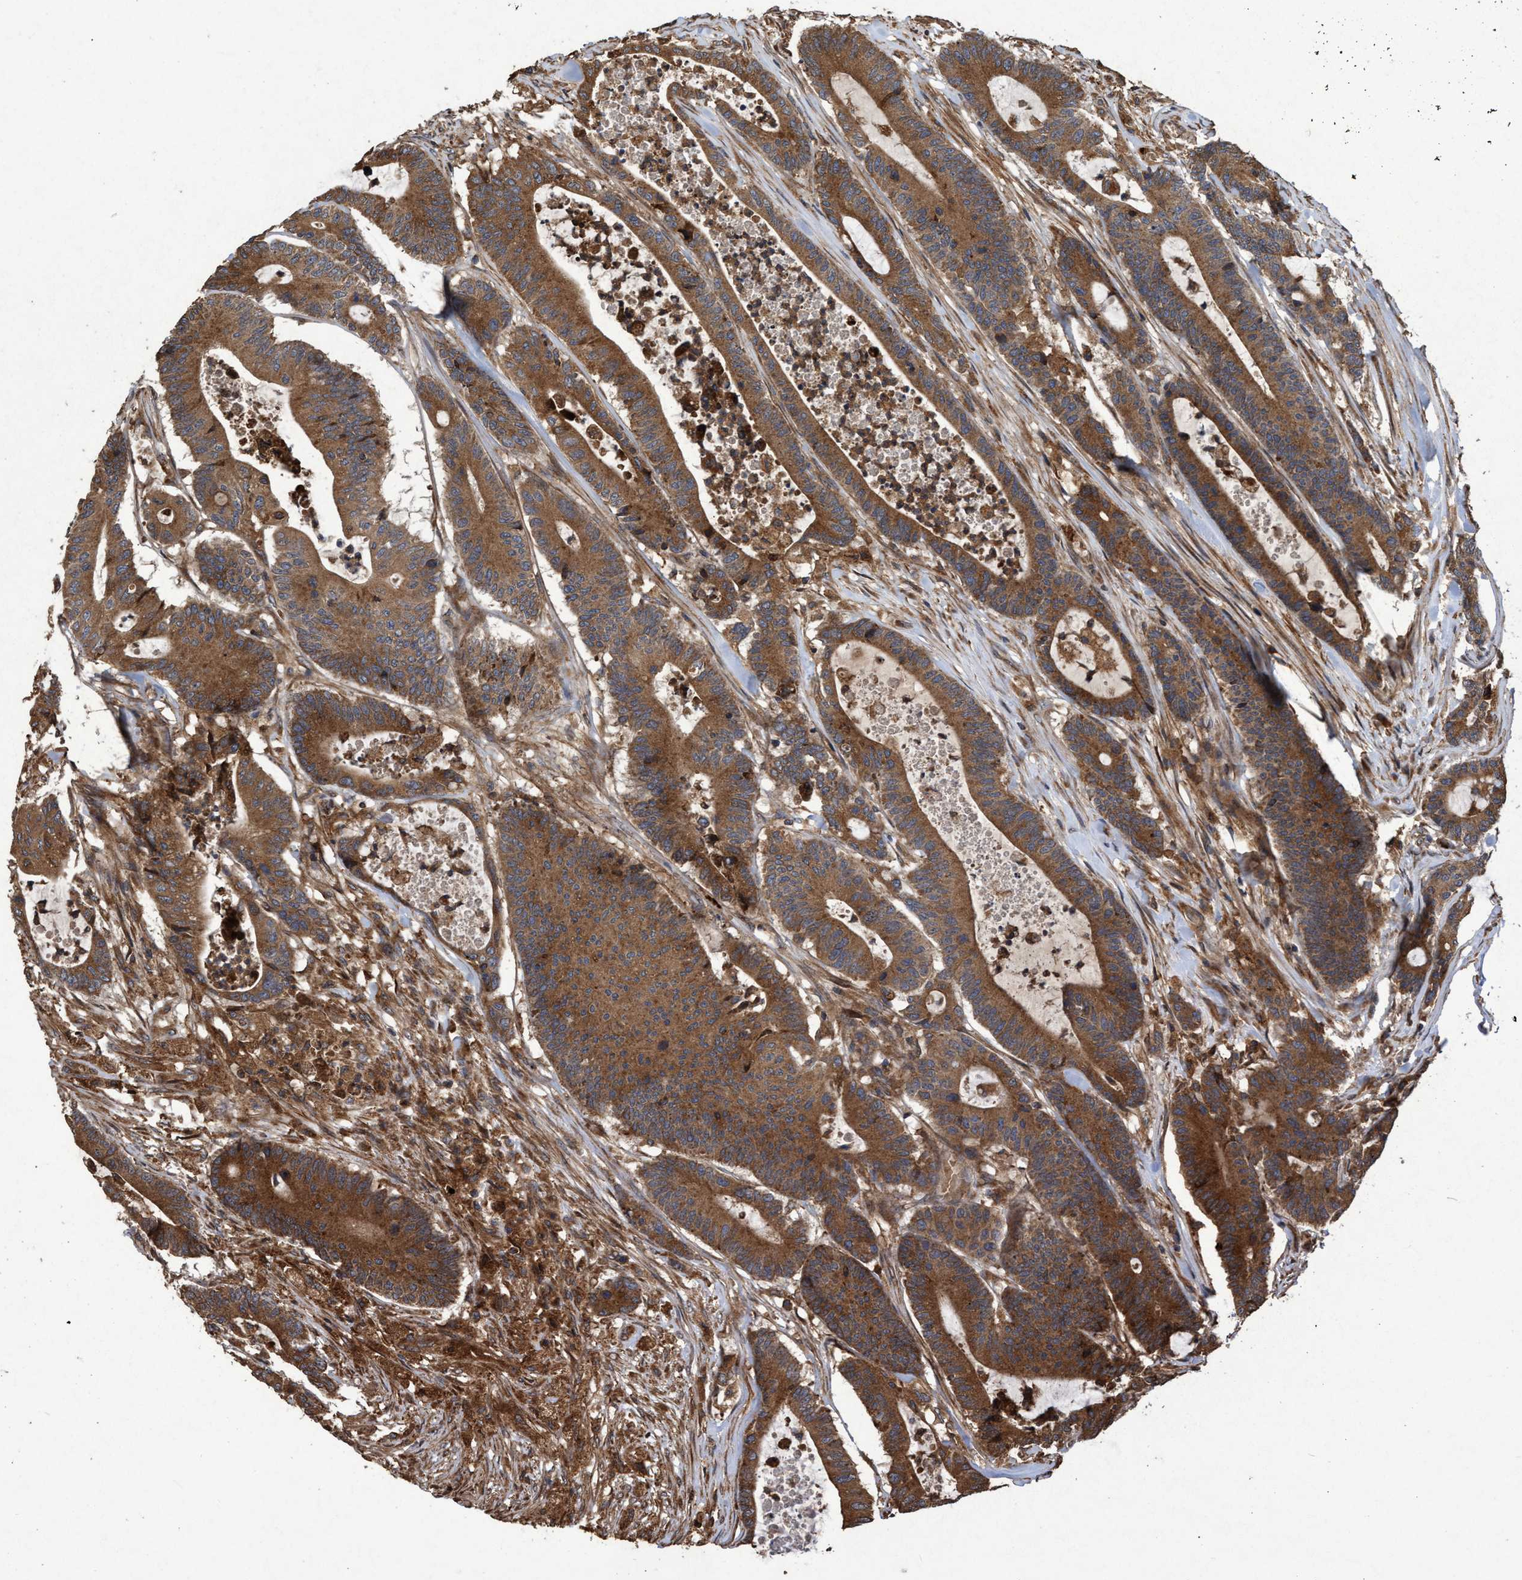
{"staining": {"intensity": "moderate", "quantity": ">75%", "location": "cytoplasmic/membranous"}, "tissue": "colorectal cancer", "cell_type": "Tumor cells", "image_type": "cancer", "snomed": [{"axis": "morphology", "description": "Adenocarcinoma, NOS"}, {"axis": "topography", "description": "Colon"}], "caption": "There is medium levels of moderate cytoplasmic/membranous expression in tumor cells of colorectal cancer (adenocarcinoma), as demonstrated by immunohistochemical staining (brown color).", "gene": "CHMP6", "patient": {"sex": "female", "age": 84}}